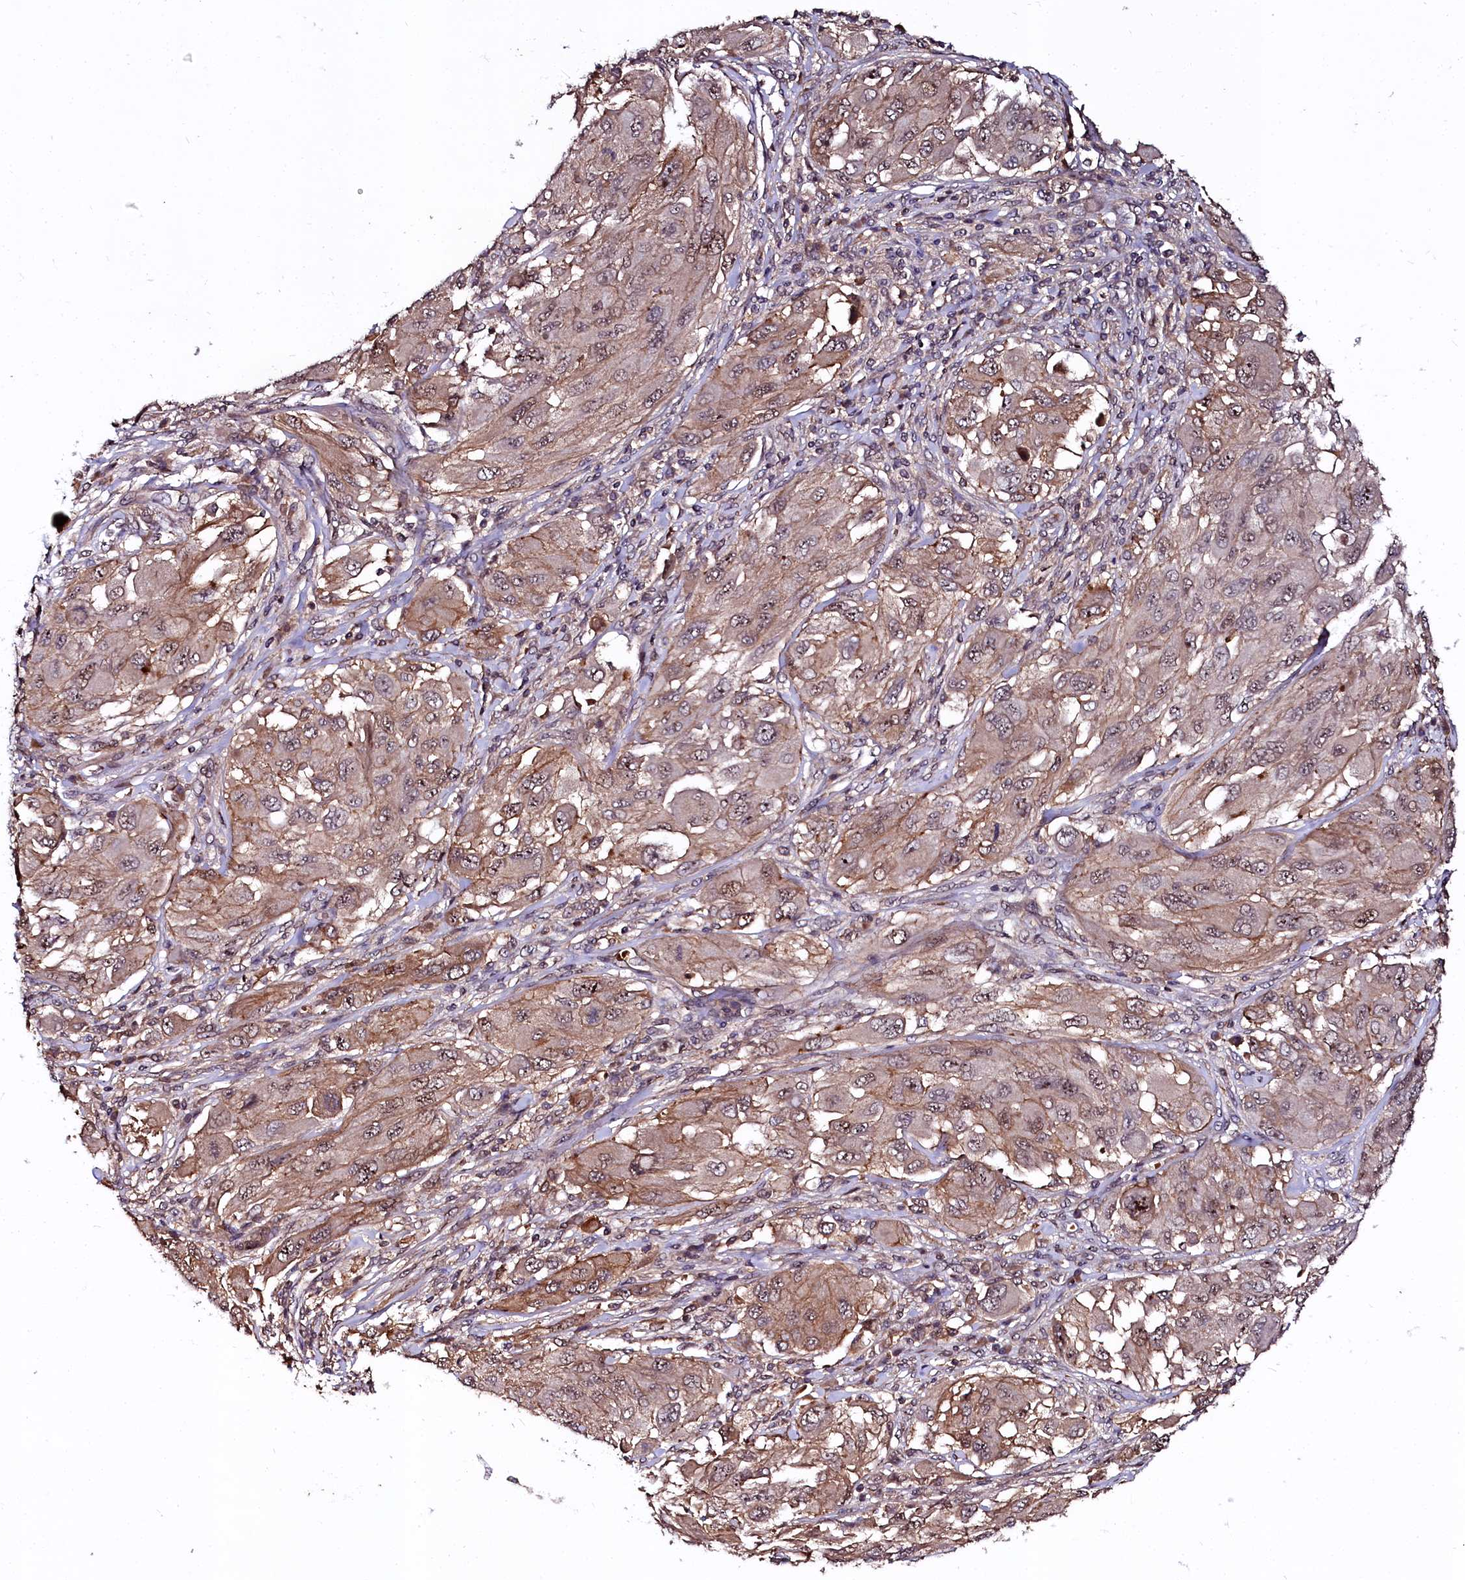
{"staining": {"intensity": "weak", "quantity": ">75%", "location": "cytoplasmic/membranous"}, "tissue": "melanoma", "cell_type": "Tumor cells", "image_type": "cancer", "snomed": [{"axis": "morphology", "description": "Malignant melanoma, NOS"}, {"axis": "topography", "description": "Skin"}], "caption": "High-power microscopy captured an IHC image of malignant melanoma, revealing weak cytoplasmic/membranous expression in about >75% of tumor cells.", "gene": "N4BP1", "patient": {"sex": "female", "age": 91}}